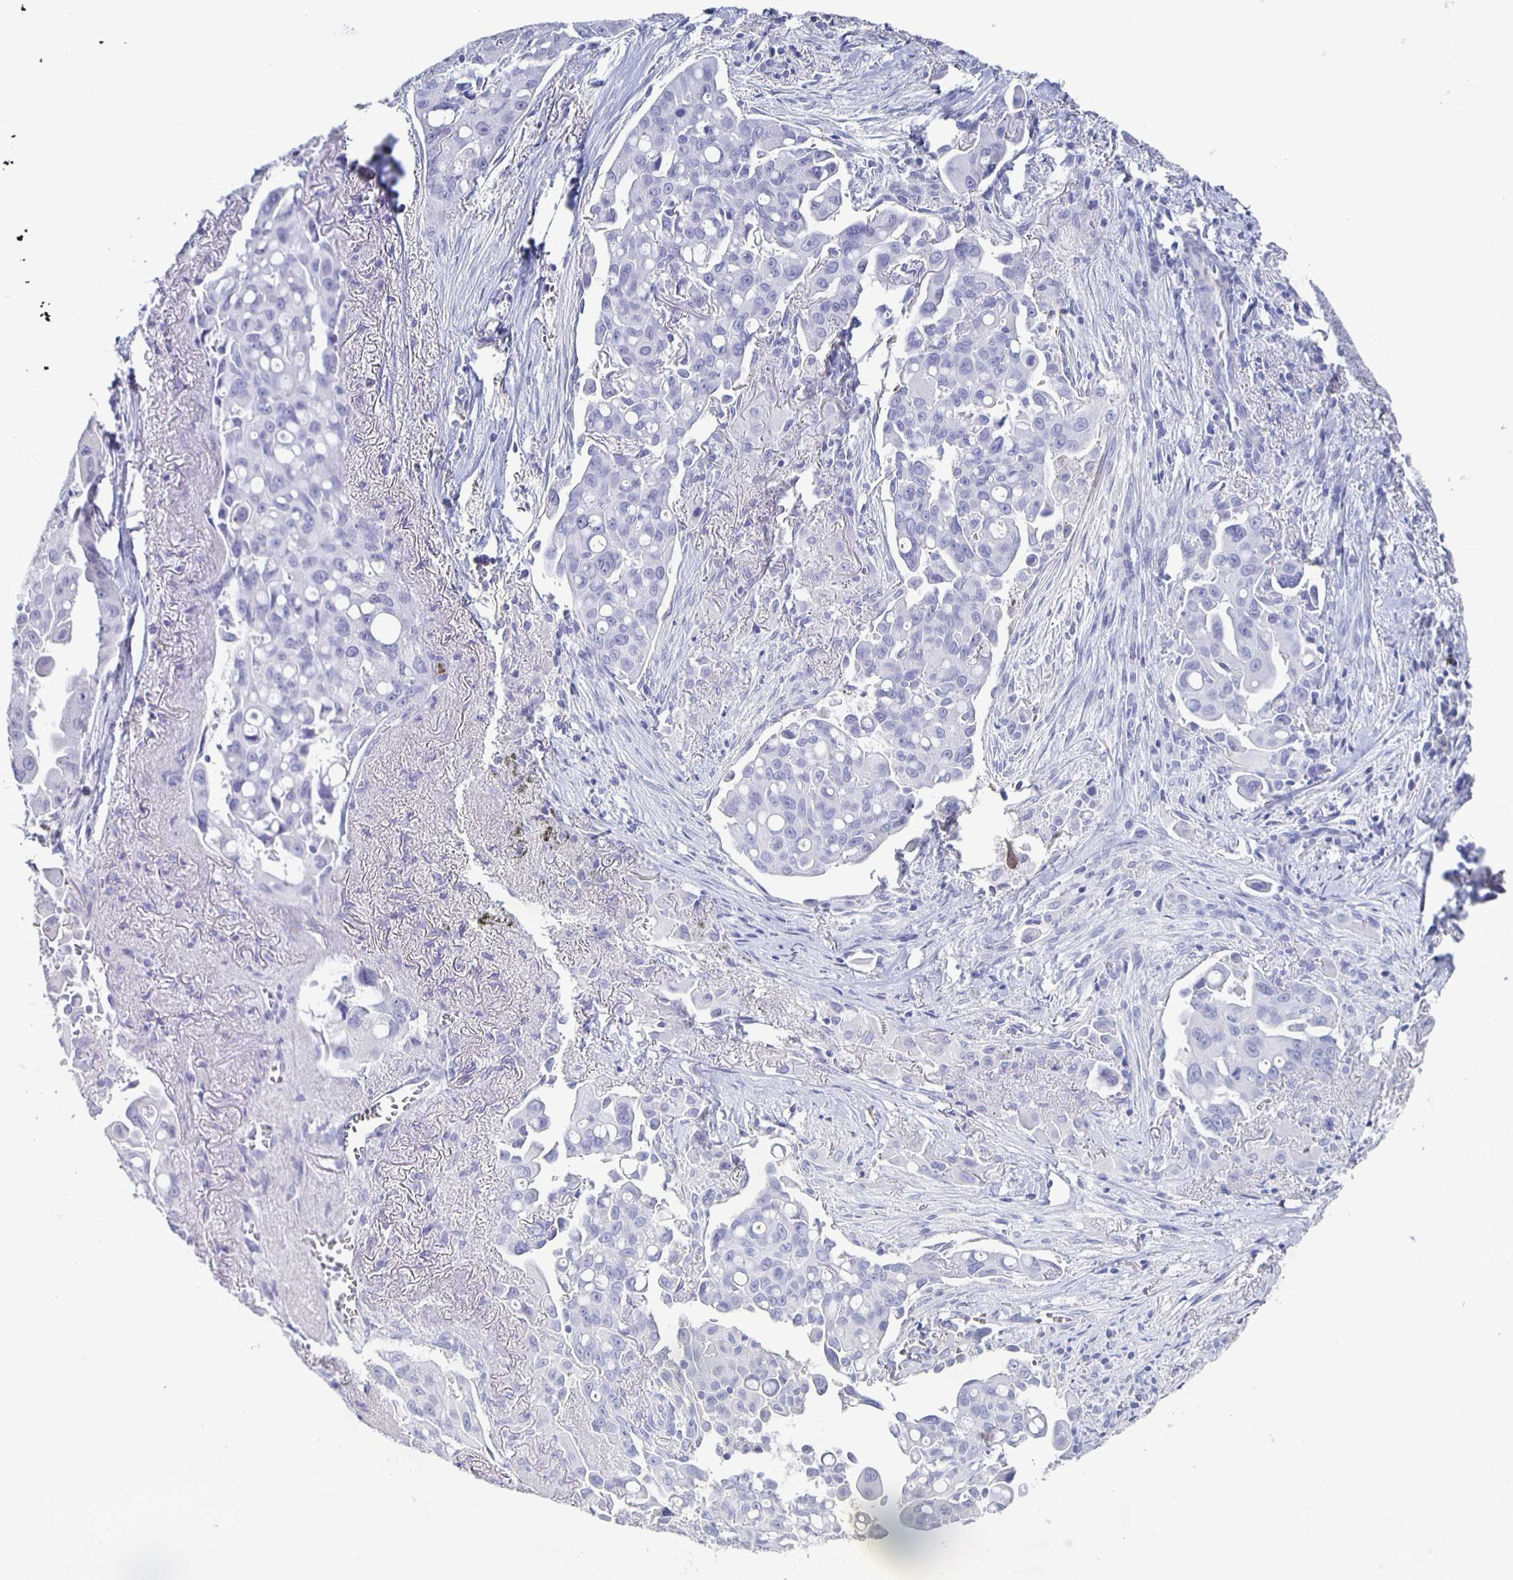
{"staining": {"intensity": "negative", "quantity": "none", "location": "none"}, "tissue": "lung cancer", "cell_type": "Tumor cells", "image_type": "cancer", "snomed": [{"axis": "morphology", "description": "Adenocarcinoma, NOS"}, {"axis": "topography", "description": "Lung"}], "caption": "Tumor cells are negative for protein expression in human lung cancer (adenocarcinoma).", "gene": "FGA", "patient": {"sex": "male", "age": 68}}